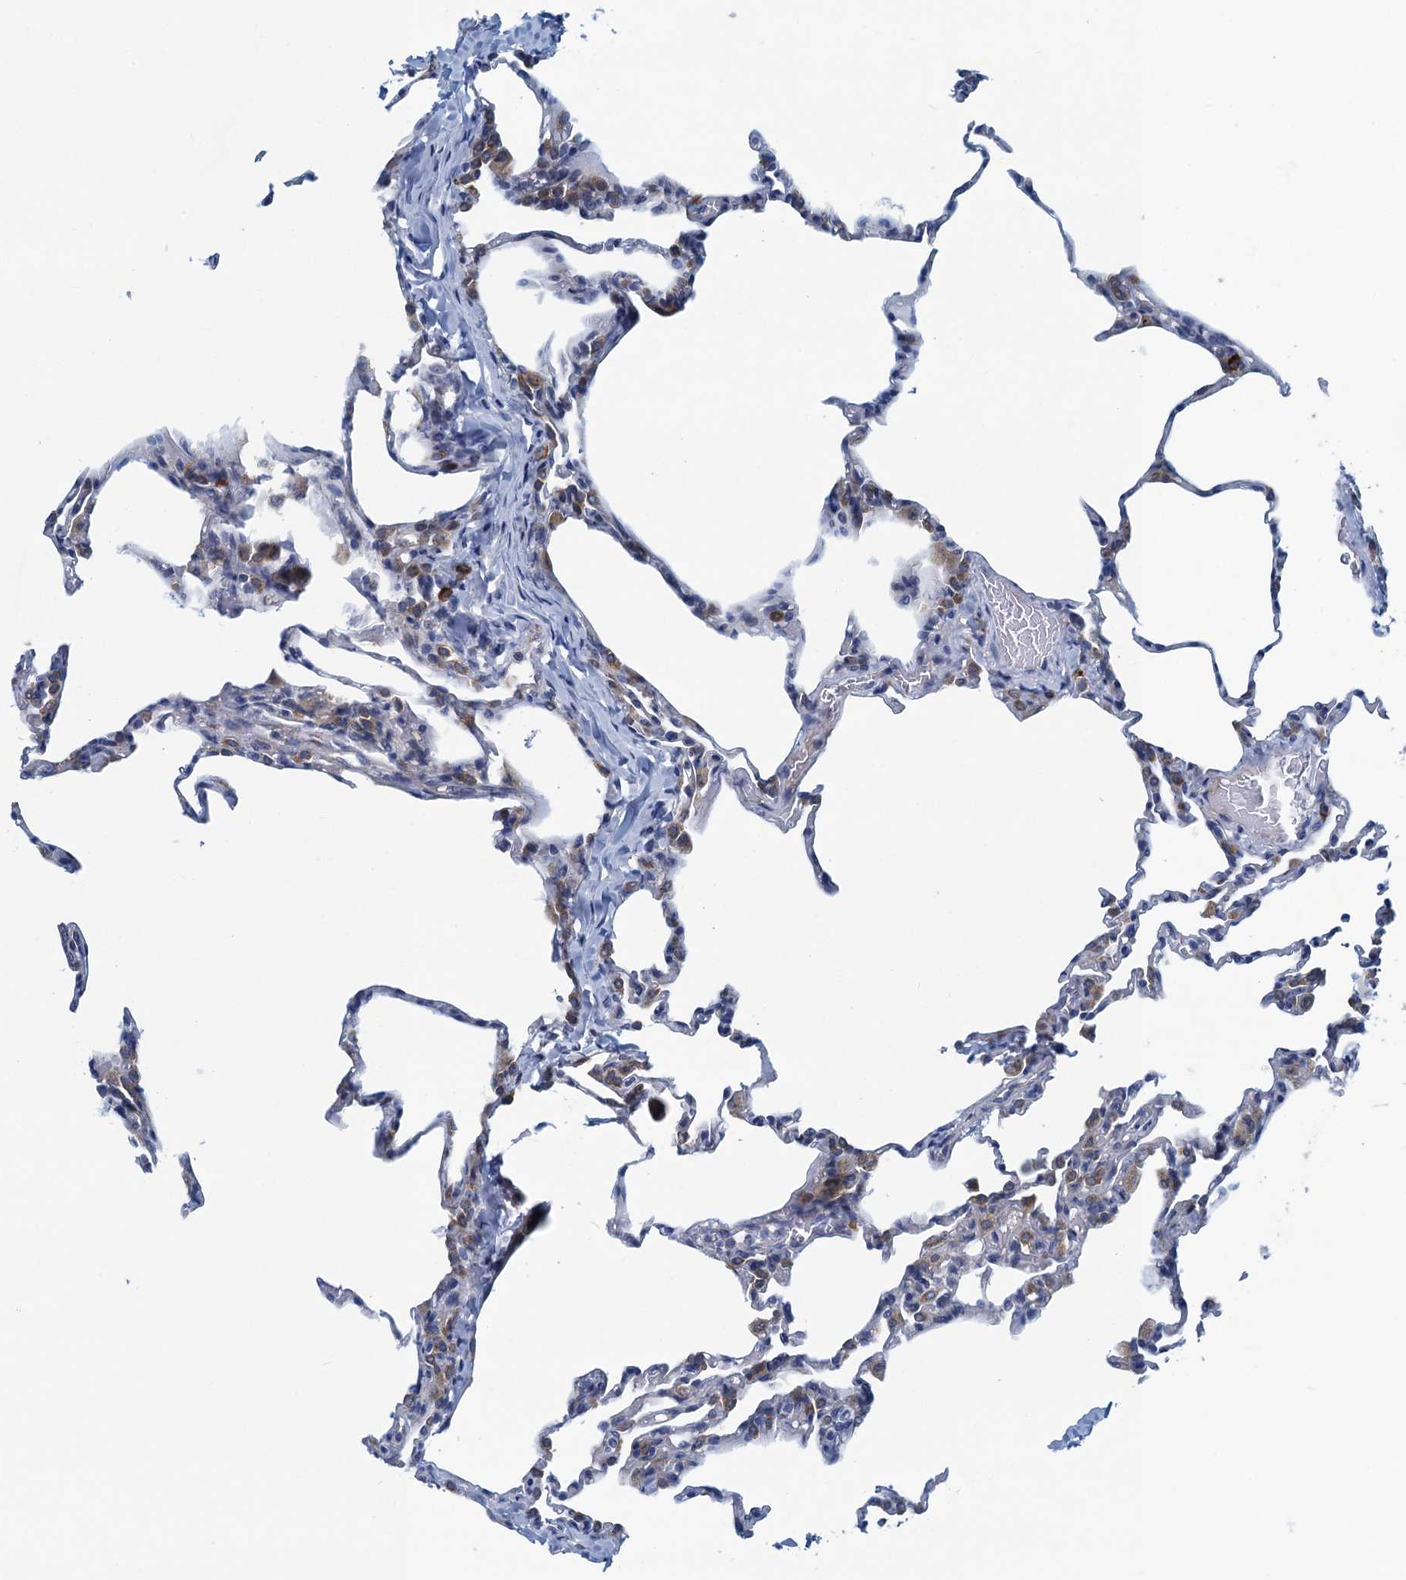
{"staining": {"intensity": "weak", "quantity": "<25%", "location": "cytoplasmic/membranous"}, "tissue": "lung", "cell_type": "Alveolar cells", "image_type": "normal", "snomed": [{"axis": "morphology", "description": "Normal tissue, NOS"}, {"axis": "topography", "description": "Lung"}], "caption": "This is an immunohistochemistry (IHC) micrograph of unremarkable lung. There is no staining in alveolar cells.", "gene": "MYDGF", "patient": {"sex": "male", "age": 20}}